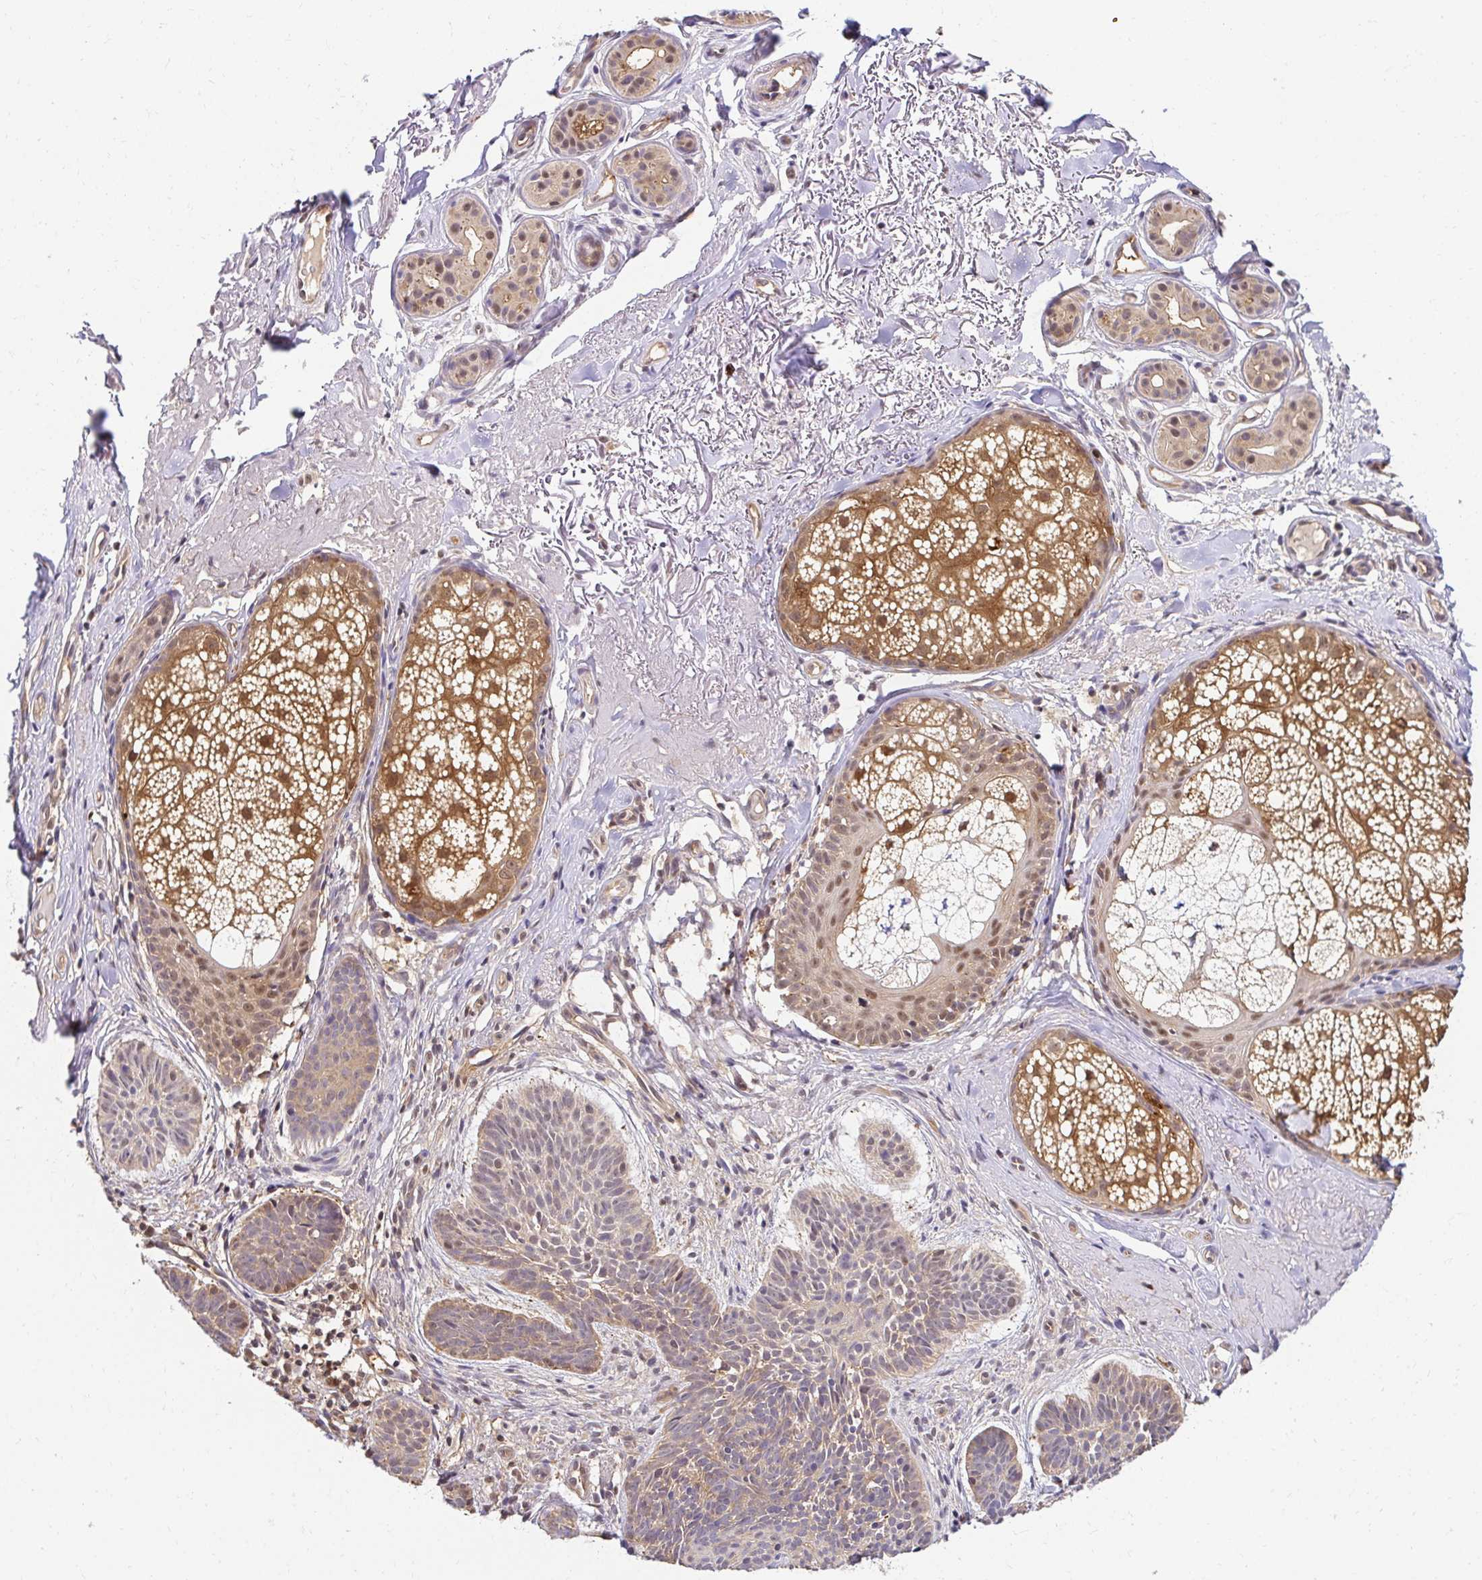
{"staining": {"intensity": "moderate", "quantity": "25%-75%", "location": "cytoplasmic/membranous,nuclear"}, "tissue": "skin cancer", "cell_type": "Tumor cells", "image_type": "cancer", "snomed": [{"axis": "morphology", "description": "Basal cell carcinoma"}, {"axis": "topography", "description": "Skin"}], "caption": "Immunohistochemistry (IHC) staining of skin cancer (basal cell carcinoma), which shows medium levels of moderate cytoplasmic/membranous and nuclear staining in approximately 25%-75% of tumor cells indicating moderate cytoplasmic/membranous and nuclear protein positivity. The staining was performed using DAB (brown) for protein detection and nuclei were counterstained in hematoxylin (blue).", "gene": "PSMA4", "patient": {"sex": "male", "age": 78}}